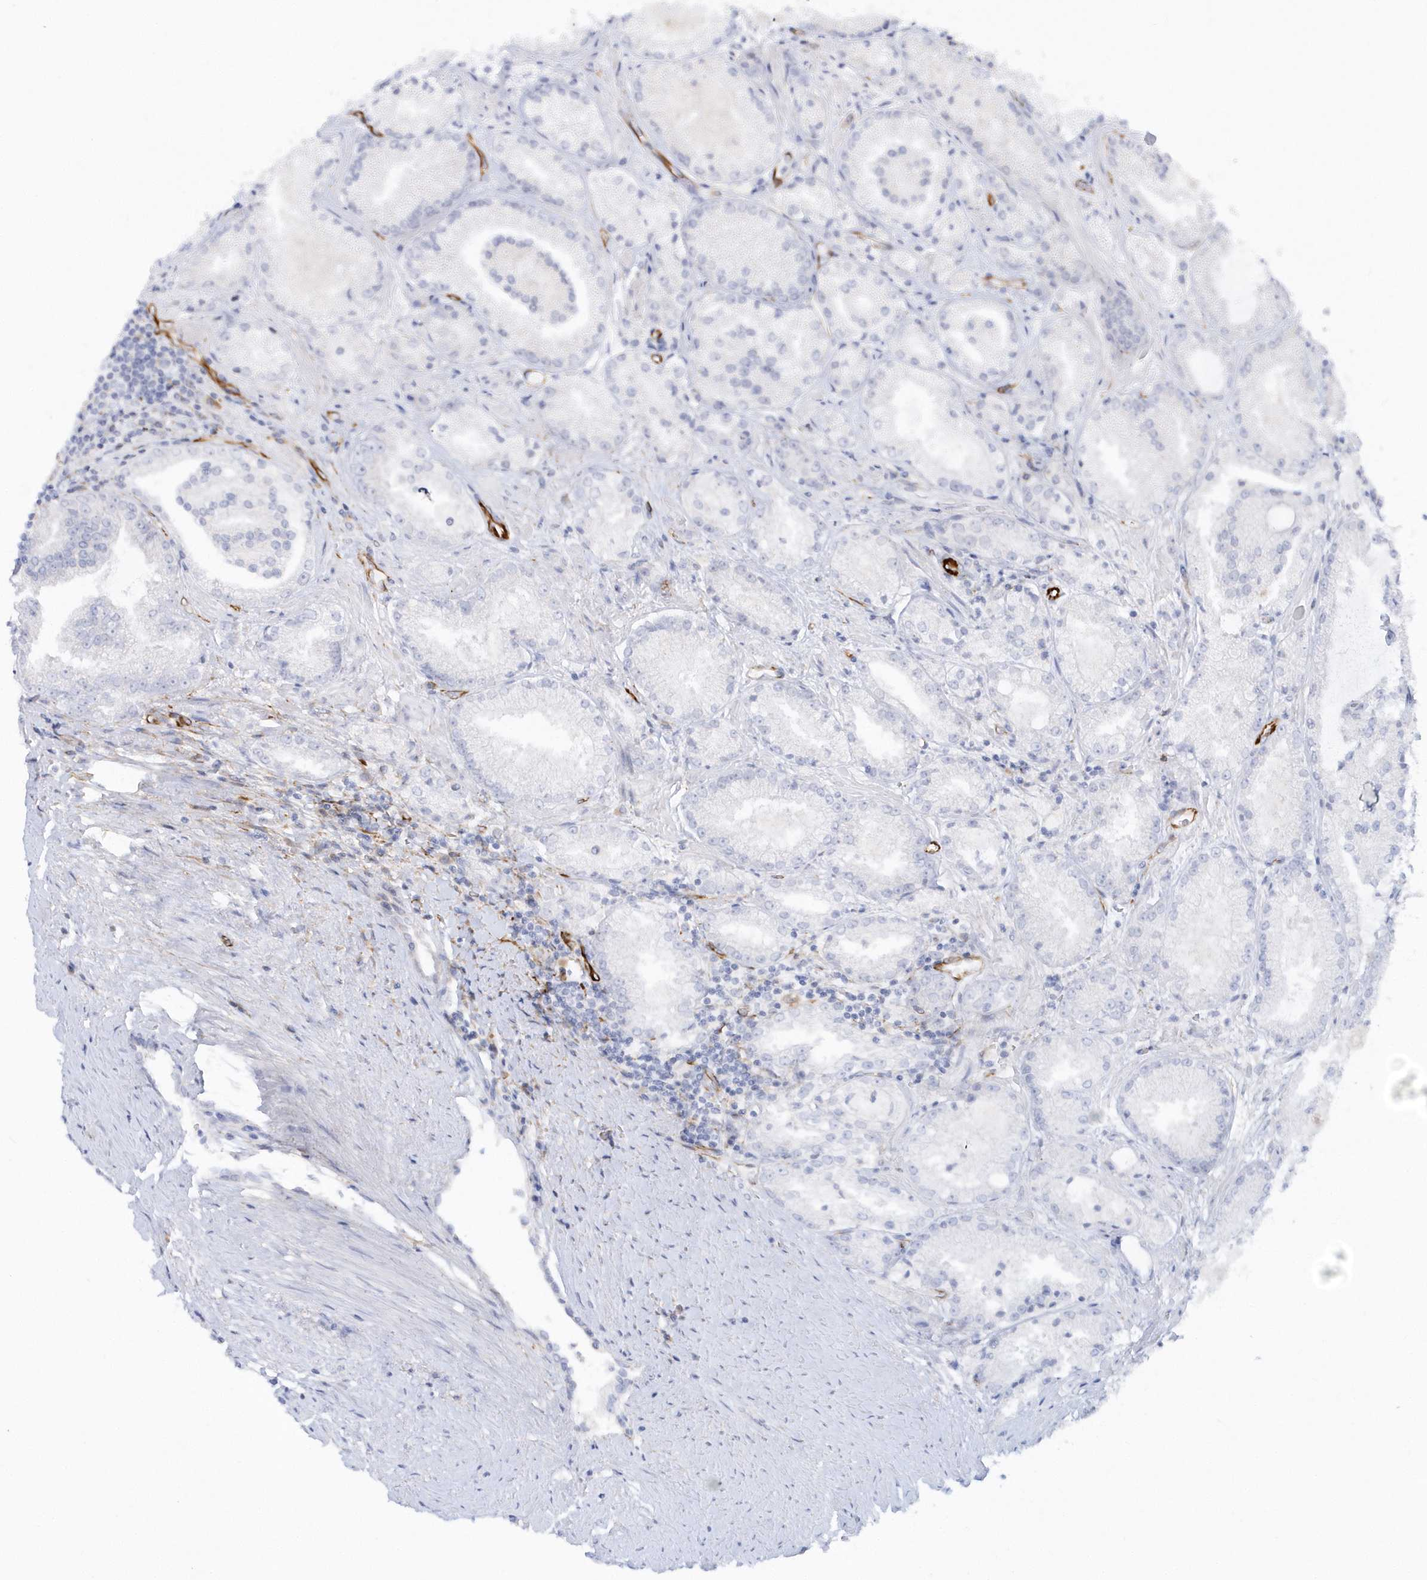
{"staining": {"intensity": "negative", "quantity": "none", "location": "none"}, "tissue": "prostate cancer", "cell_type": "Tumor cells", "image_type": "cancer", "snomed": [{"axis": "morphology", "description": "Adenocarcinoma, High grade"}, {"axis": "topography", "description": "Prostate"}], "caption": "Histopathology image shows no protein positivity in tumor cells of adenocarcinoma (high-grade) (prostate) tissue.", "gene": "PPIL6", "patient": {"sex": "male", "age": 73}}